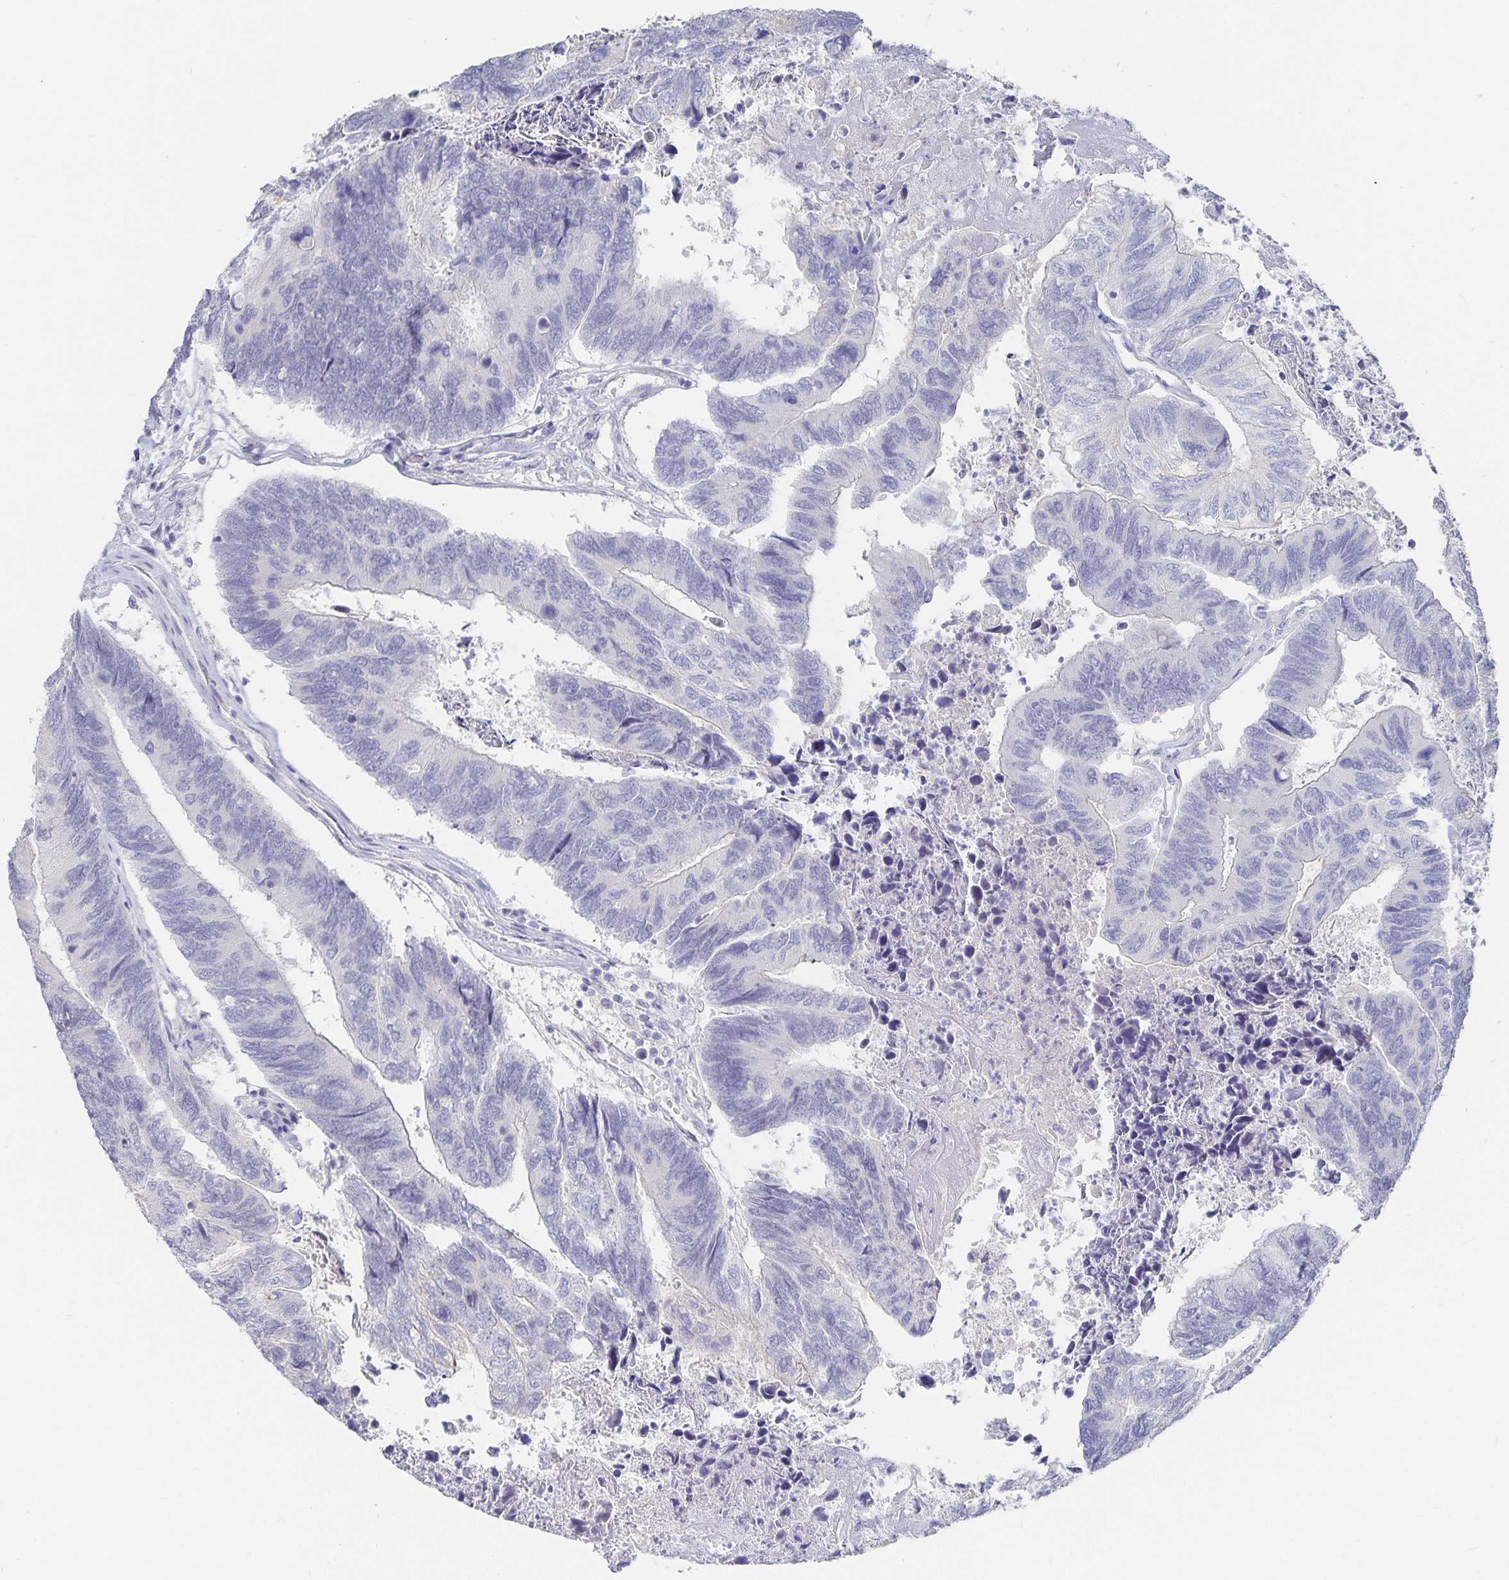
{"staining": {"intensity": "negative", "quantity": "none", "location": "none"}, "tissue": "colorectal cancer", "cell_type": "Tumor cells", "image_type": "cancer", "snomed": [{"axis": "morphology", "description": "Adenocarcinoma, NOS"}, {"axis": "topography", "description": "Colon"}], "caption": "Immunohistochemical staining of human adenocarcinoma (colorectal) demonstrates no significant positivity in tumor cells.", "gene": "DNAH9", "patient": {"sex": "female", "age": 67}}